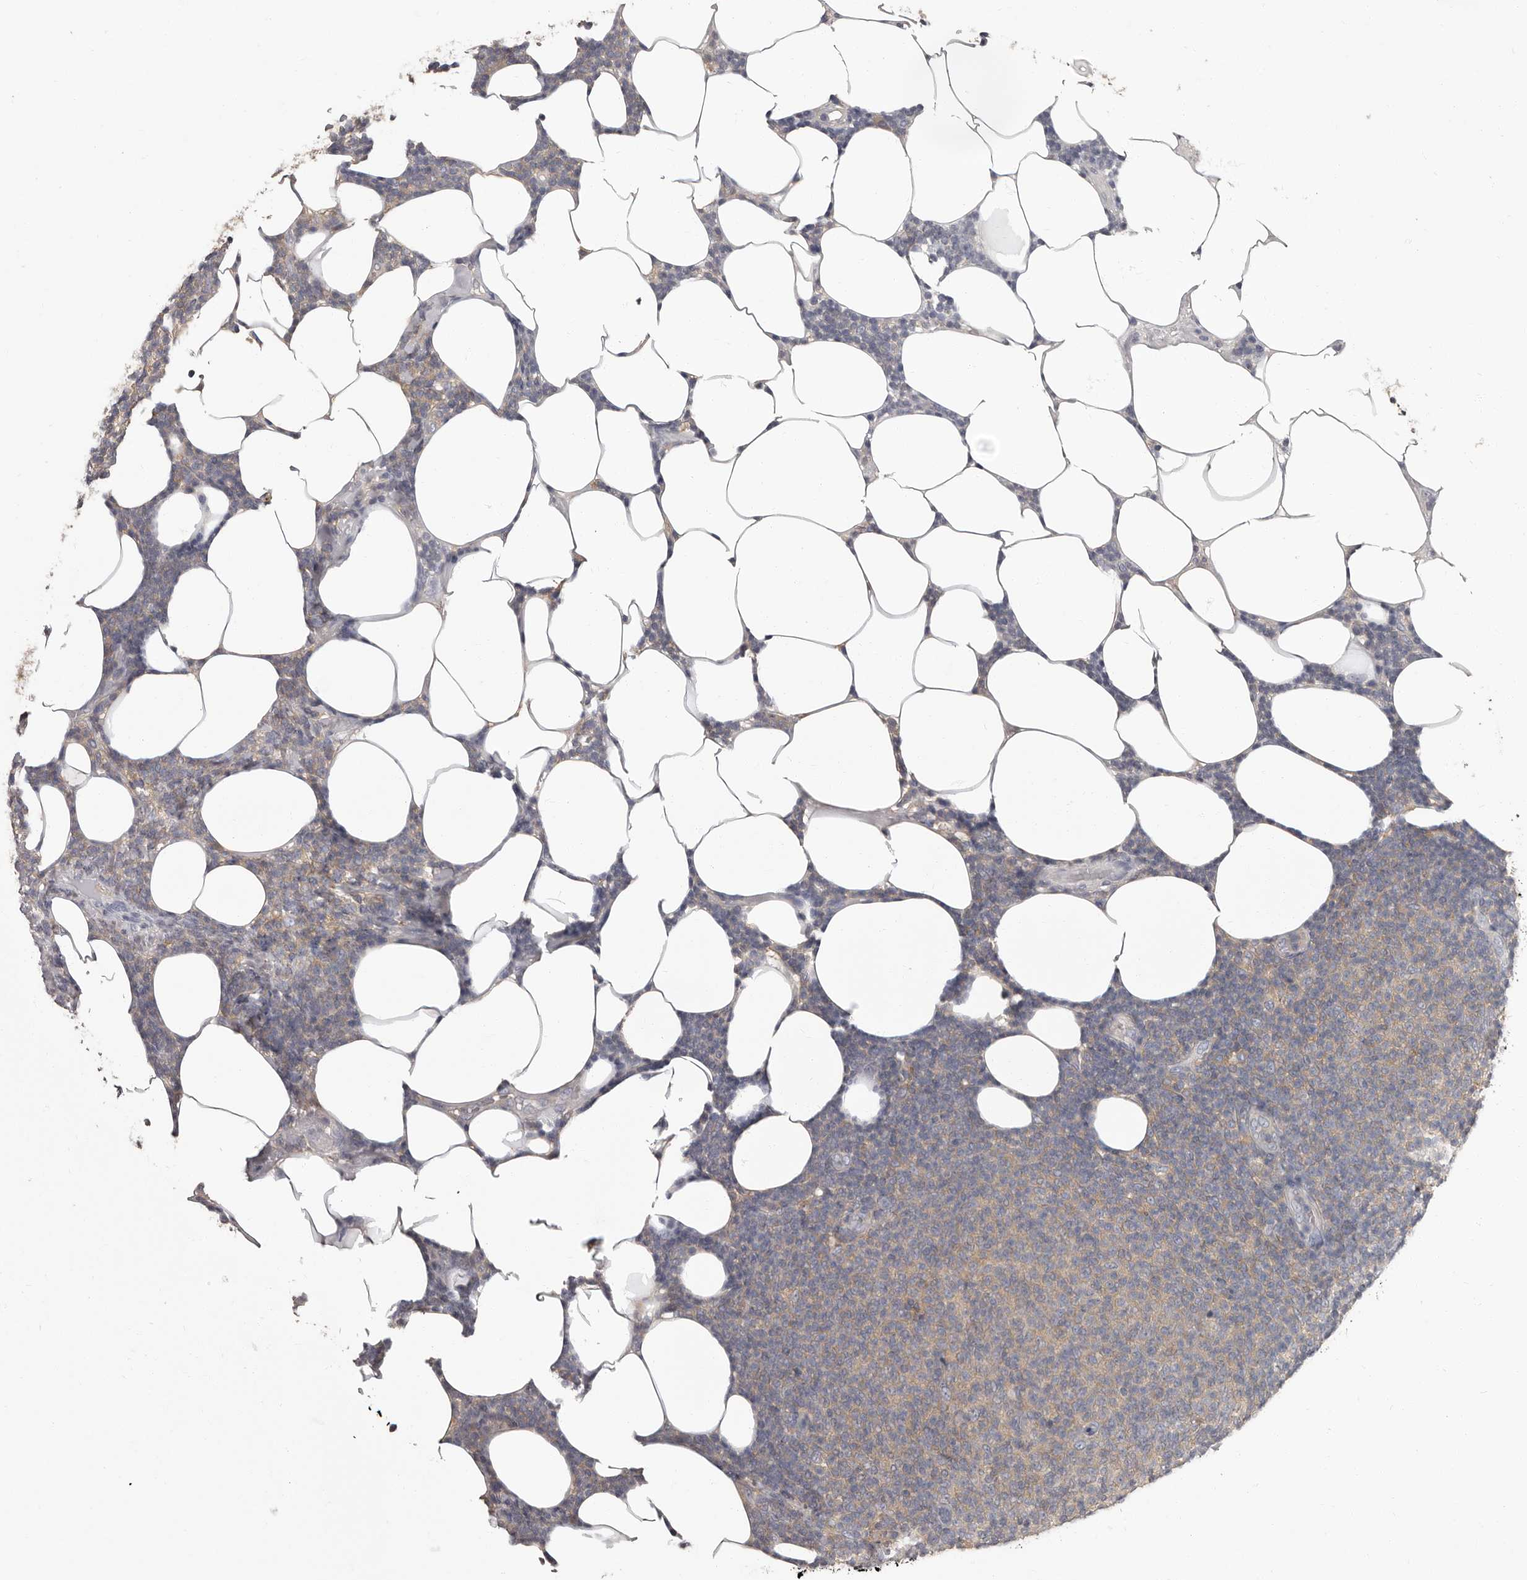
{"staining": {"intensity": "negative", "quantity": "none", "location": "none"}, "tissue": "lymphoma", "cell_type": "Tumor cells", "image_type": "cancer", "snomed": [{"axis": "morphology", "description": "Malignant lymphoma, non-Hodgkin's type, Low grade"}, {"axis": "topography", "description": "Lymph node"}], "caption": "IHC of human low-grade malignant lymphoma, non-Hodgkin's type reveals no expression in tumor cells.", "gene": "APEH", "patient": {"sex": "male", "age": 66}}